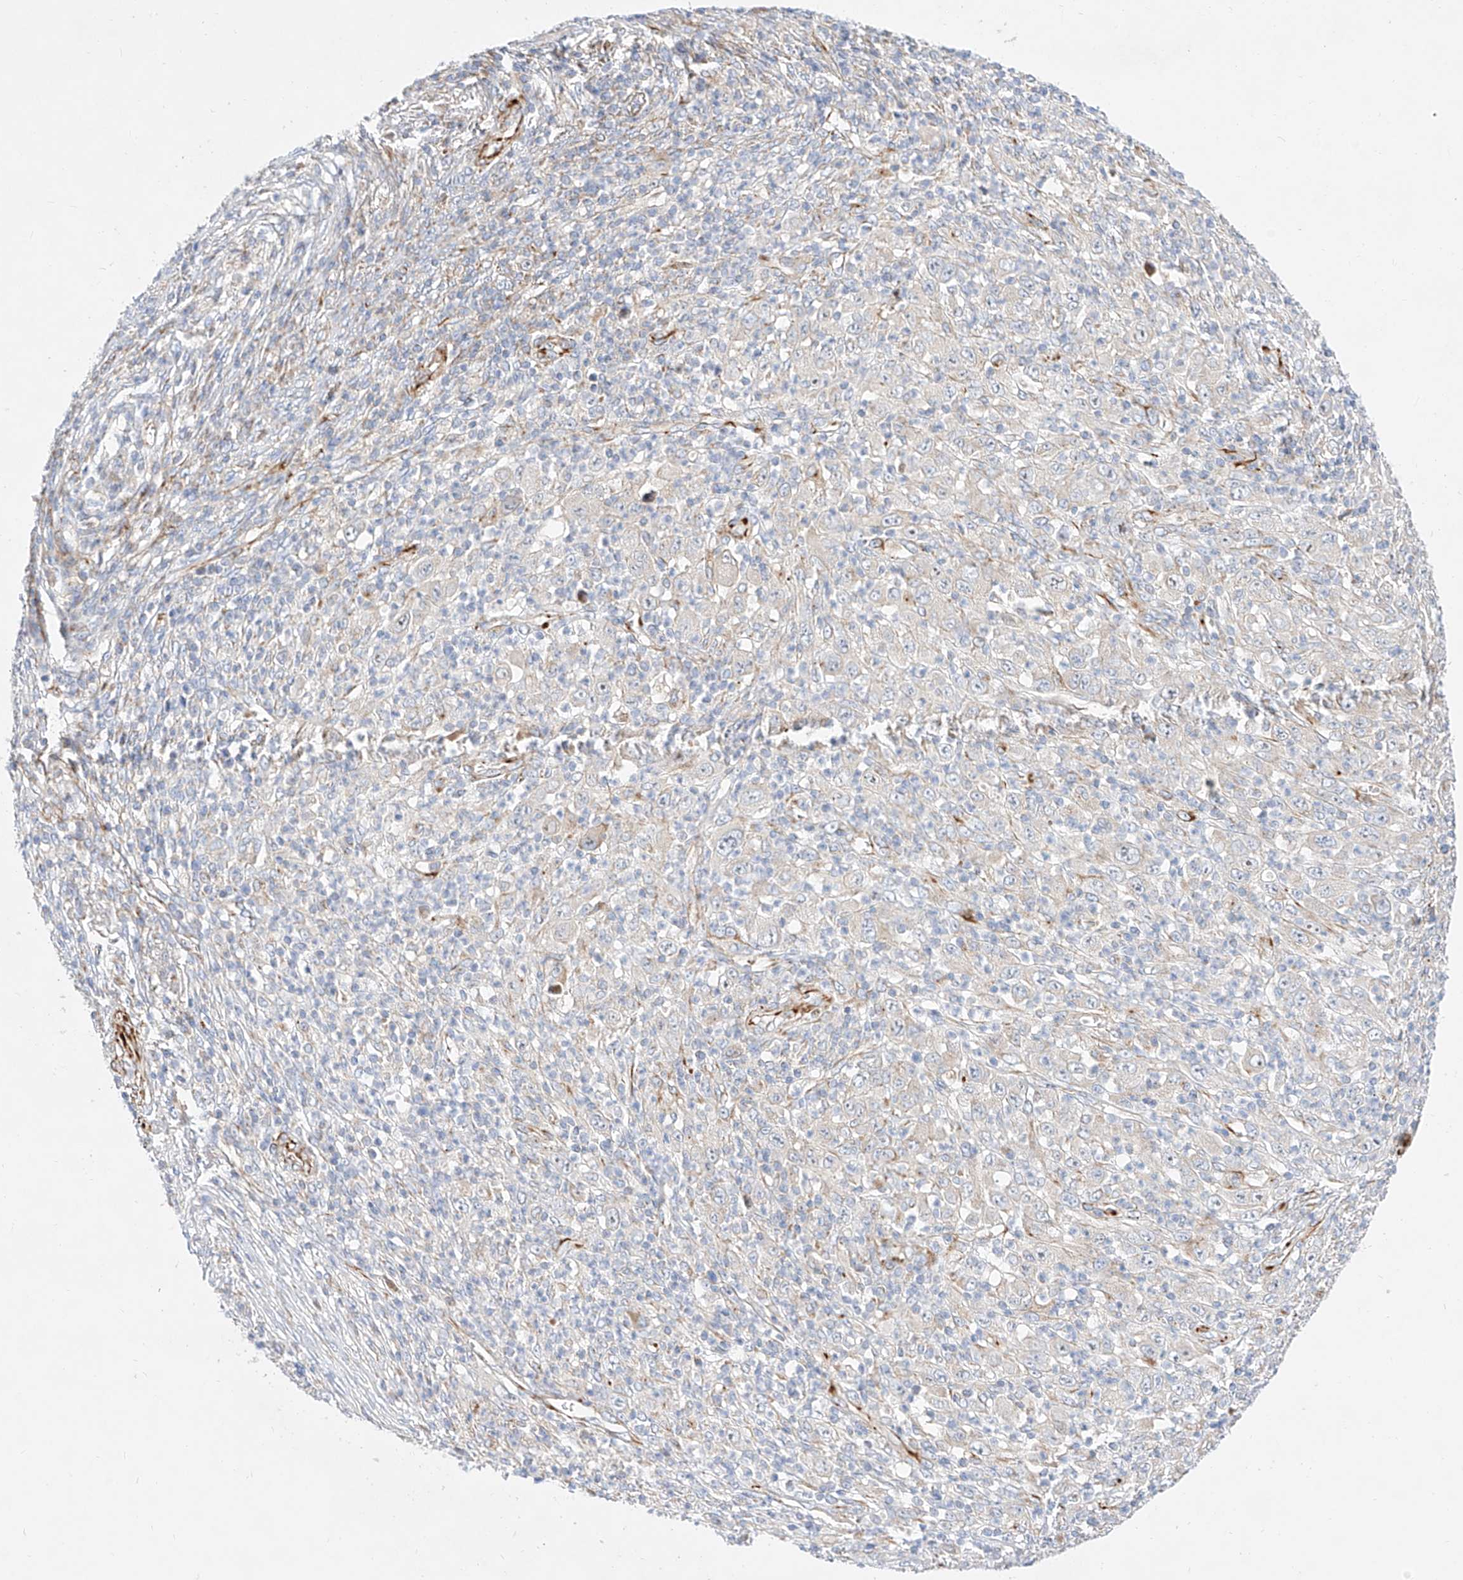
{"staining": {"intensity": "negative", "quantity": "none", "location": "none"}, "tissue": "melanoma", "cell_type": "Tumor cells", "image_type": "cancer", "snomed": [{"axis": "morphology", "description": "Malignant melanoma, Metastatic site"}, {"axis": "topography", "description": "Skin"}], "caption": "A histopathology image of malignant melanoma (metastatic site) stained for a protein shows no brown staining in tumor cells.", "gene": "CST9", "patient": {"sex": "female", "age": 56}}